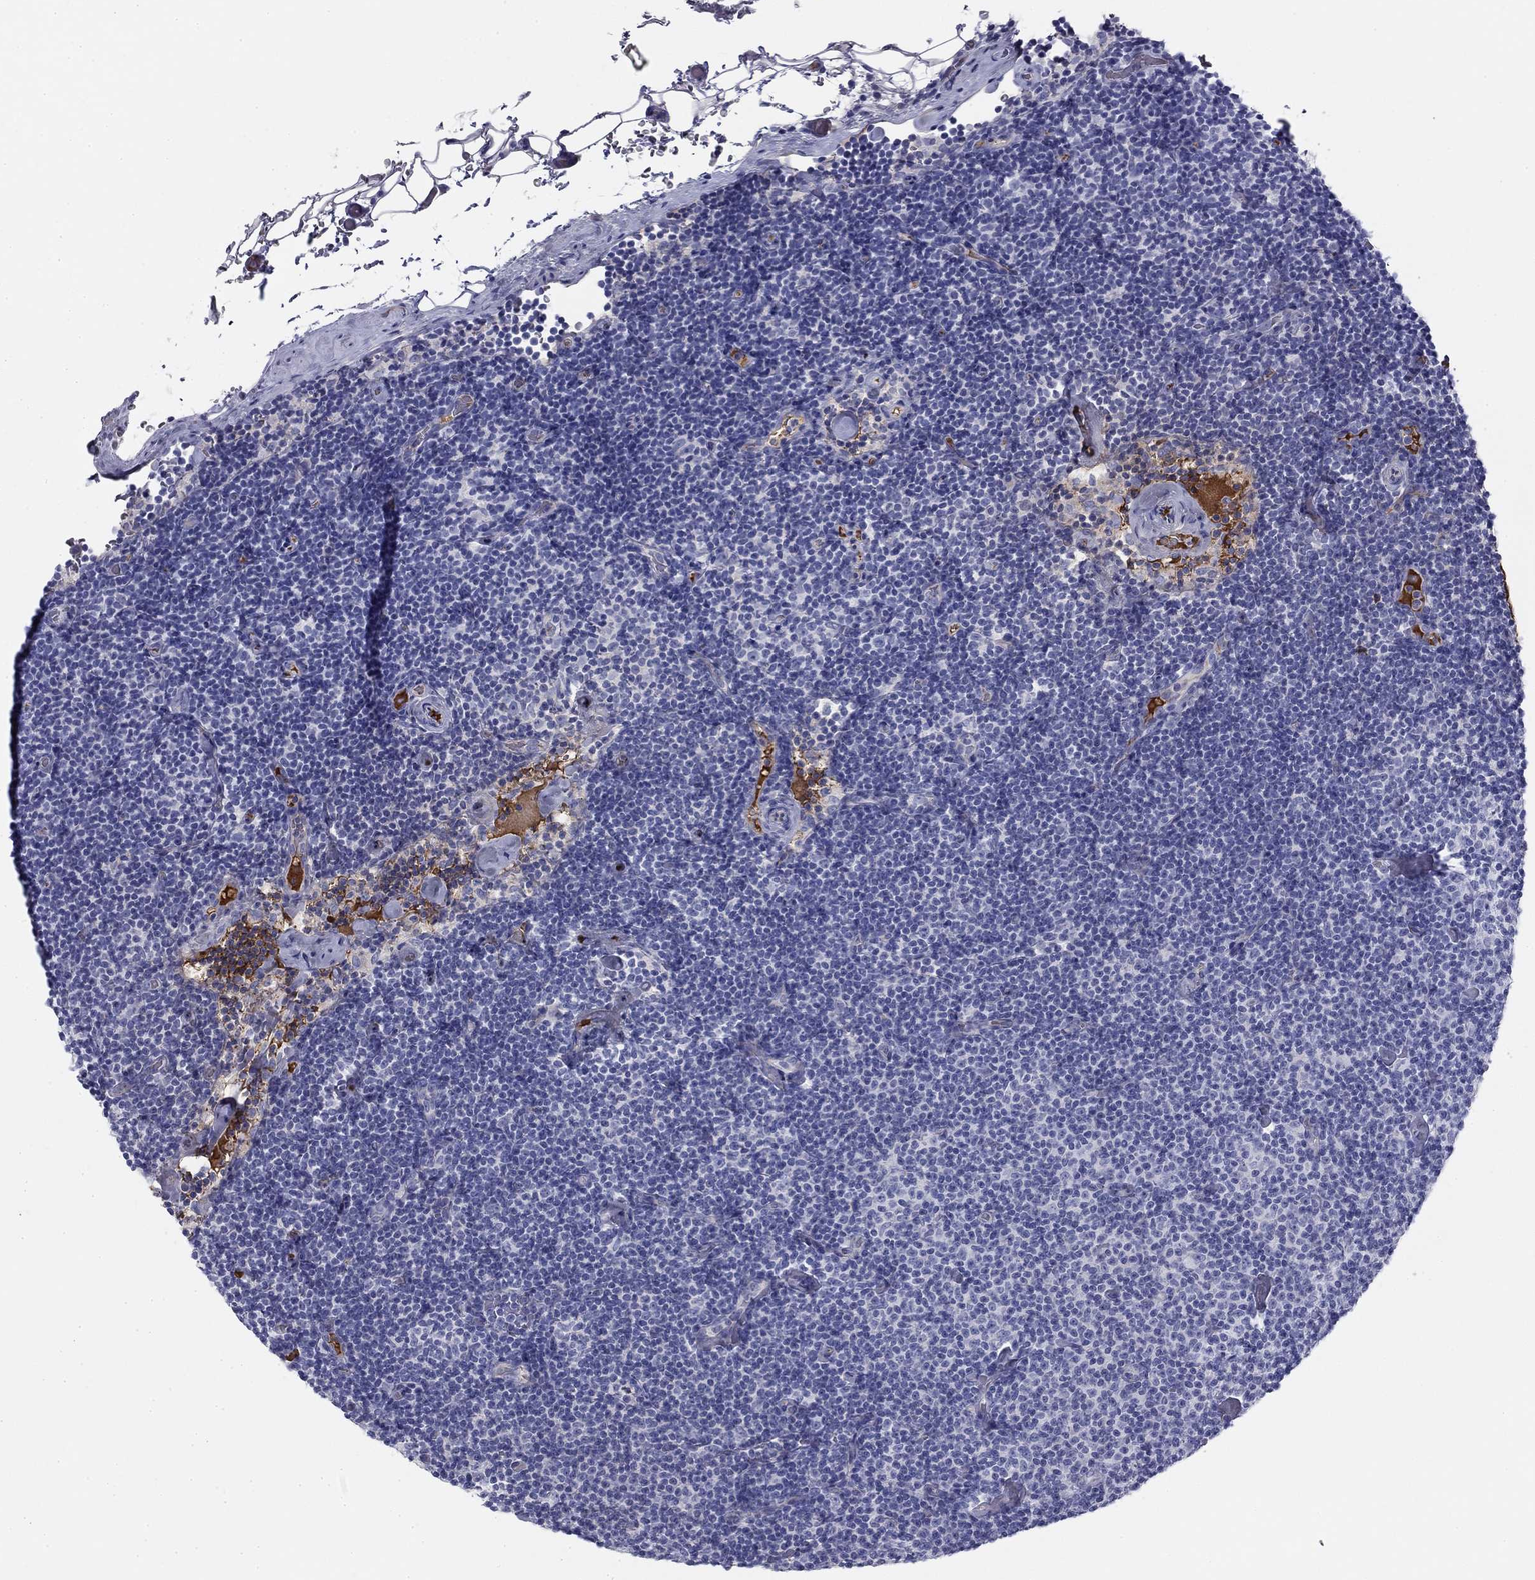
{"staining": {"intensity": "negative", "quantity": "none", "location": "none"}, "tissue": "lymphoma", "cell_type": "Tumor cells", "image_type": "cancer", "snomed": [{"axis": "morphology", "description": "Malignant lymphoma, non-Hodgkin's type, Low grade"}, {"axis": "topography", "description": "Lymph node"}], "caption": "The photomicrograph exhibits no staining of tumor cells in low-grade malignant lymphoma, non-Hodgkin's type. (DAB (3,3'-diaminobenzidine) IHC, high magnification).", "gene": "CPLX4", "patient": {"sex": "male", "age": 81}}